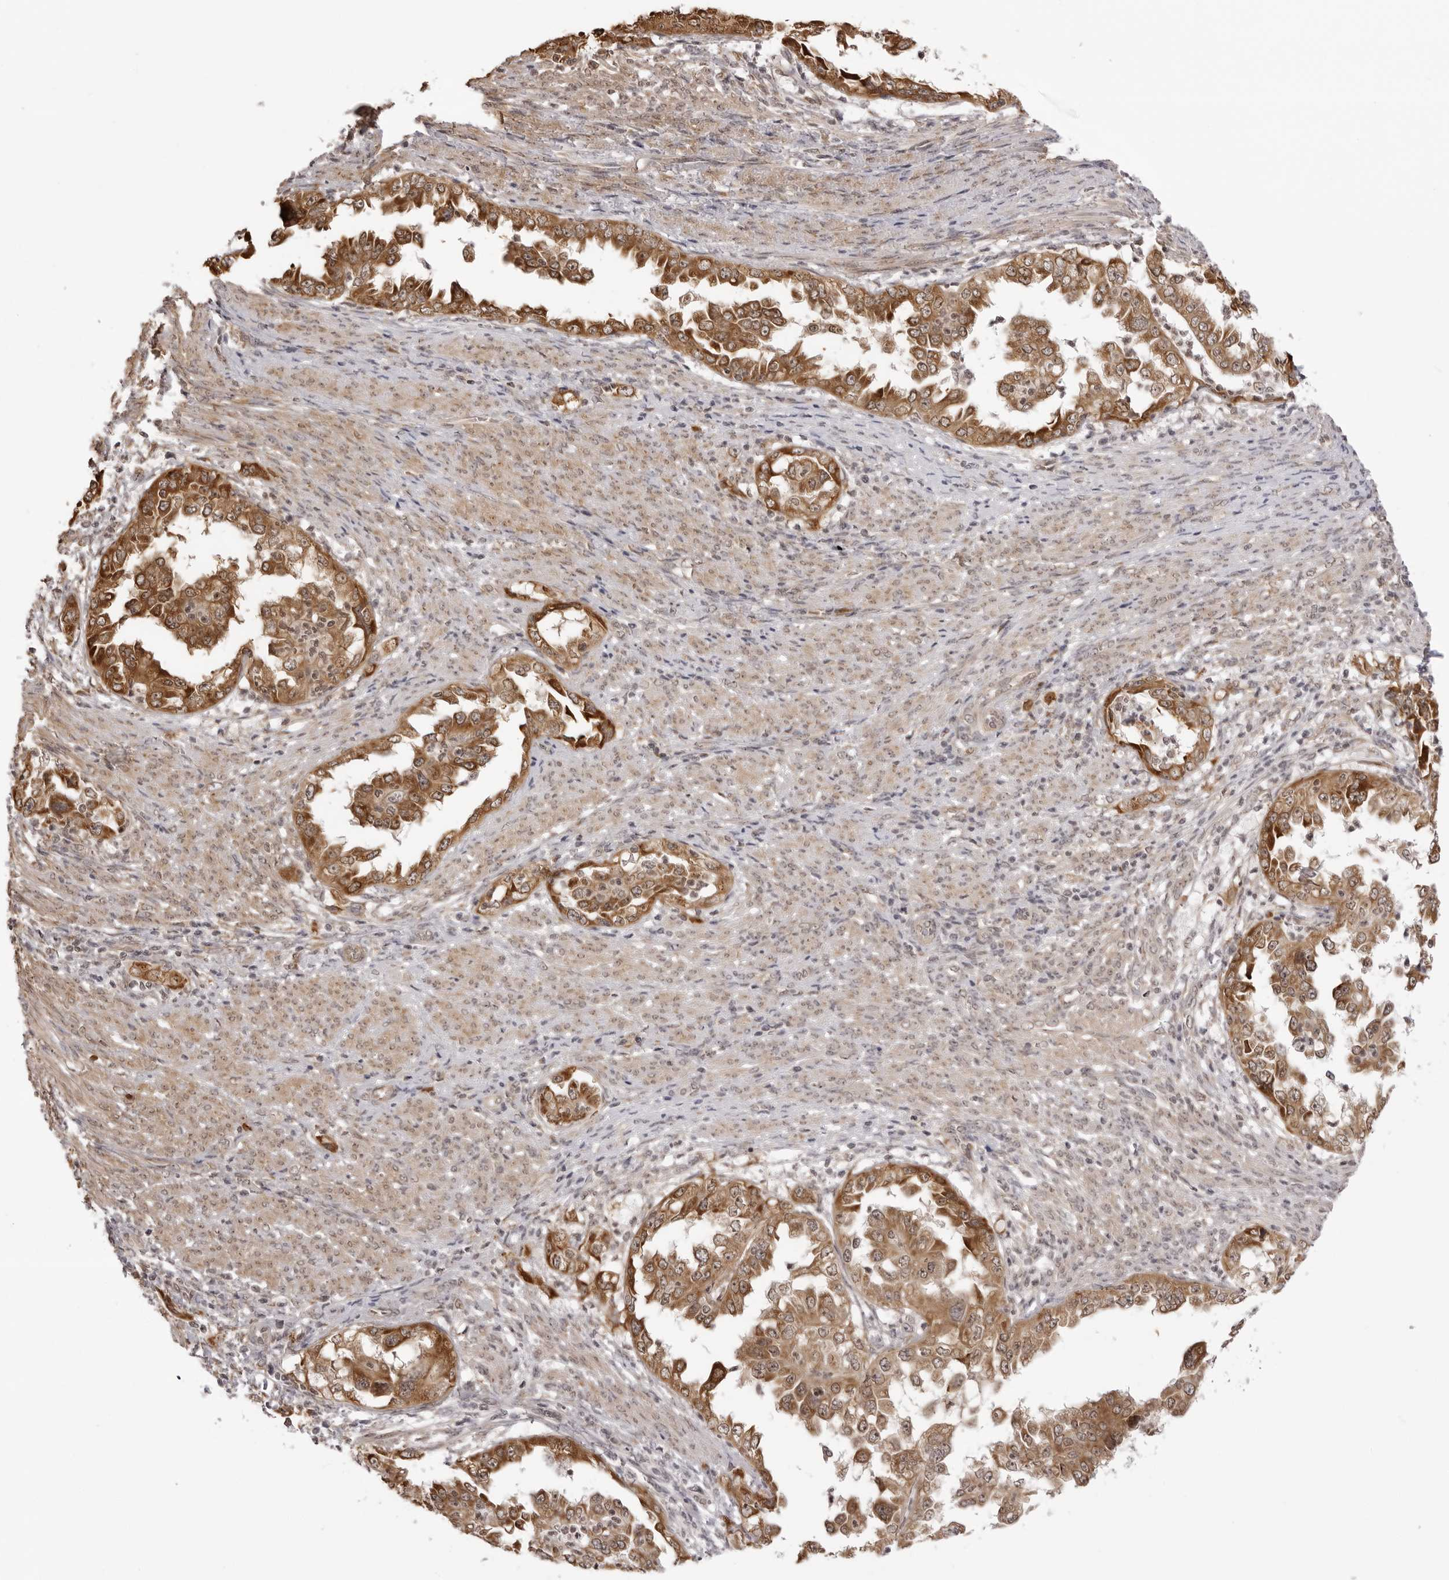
{"staining": {"intensity": "moderate", "quantity": ">75%", "location": "cytoplasmic/membranous"}, "tissue": "endometrial cancer", "cell_type": "Tumor cells", "image_type": "cancer", "snomed": [{"axis": "morphology", "description": "Adenocarcinoma, NOS"}, {"axis": "topography", "description": "Endometrium"}], "caption": "An immunohistochemistry photomicrograph of neoplastic tissue is shown. Protein staining in brown highlights moderate cytoplasmic/membranous positivity in adenocarcinoma (endometrial) within tumor cells.", "gene": "ZC3H11A", "patient": {"sex": "female", "age": 85}}